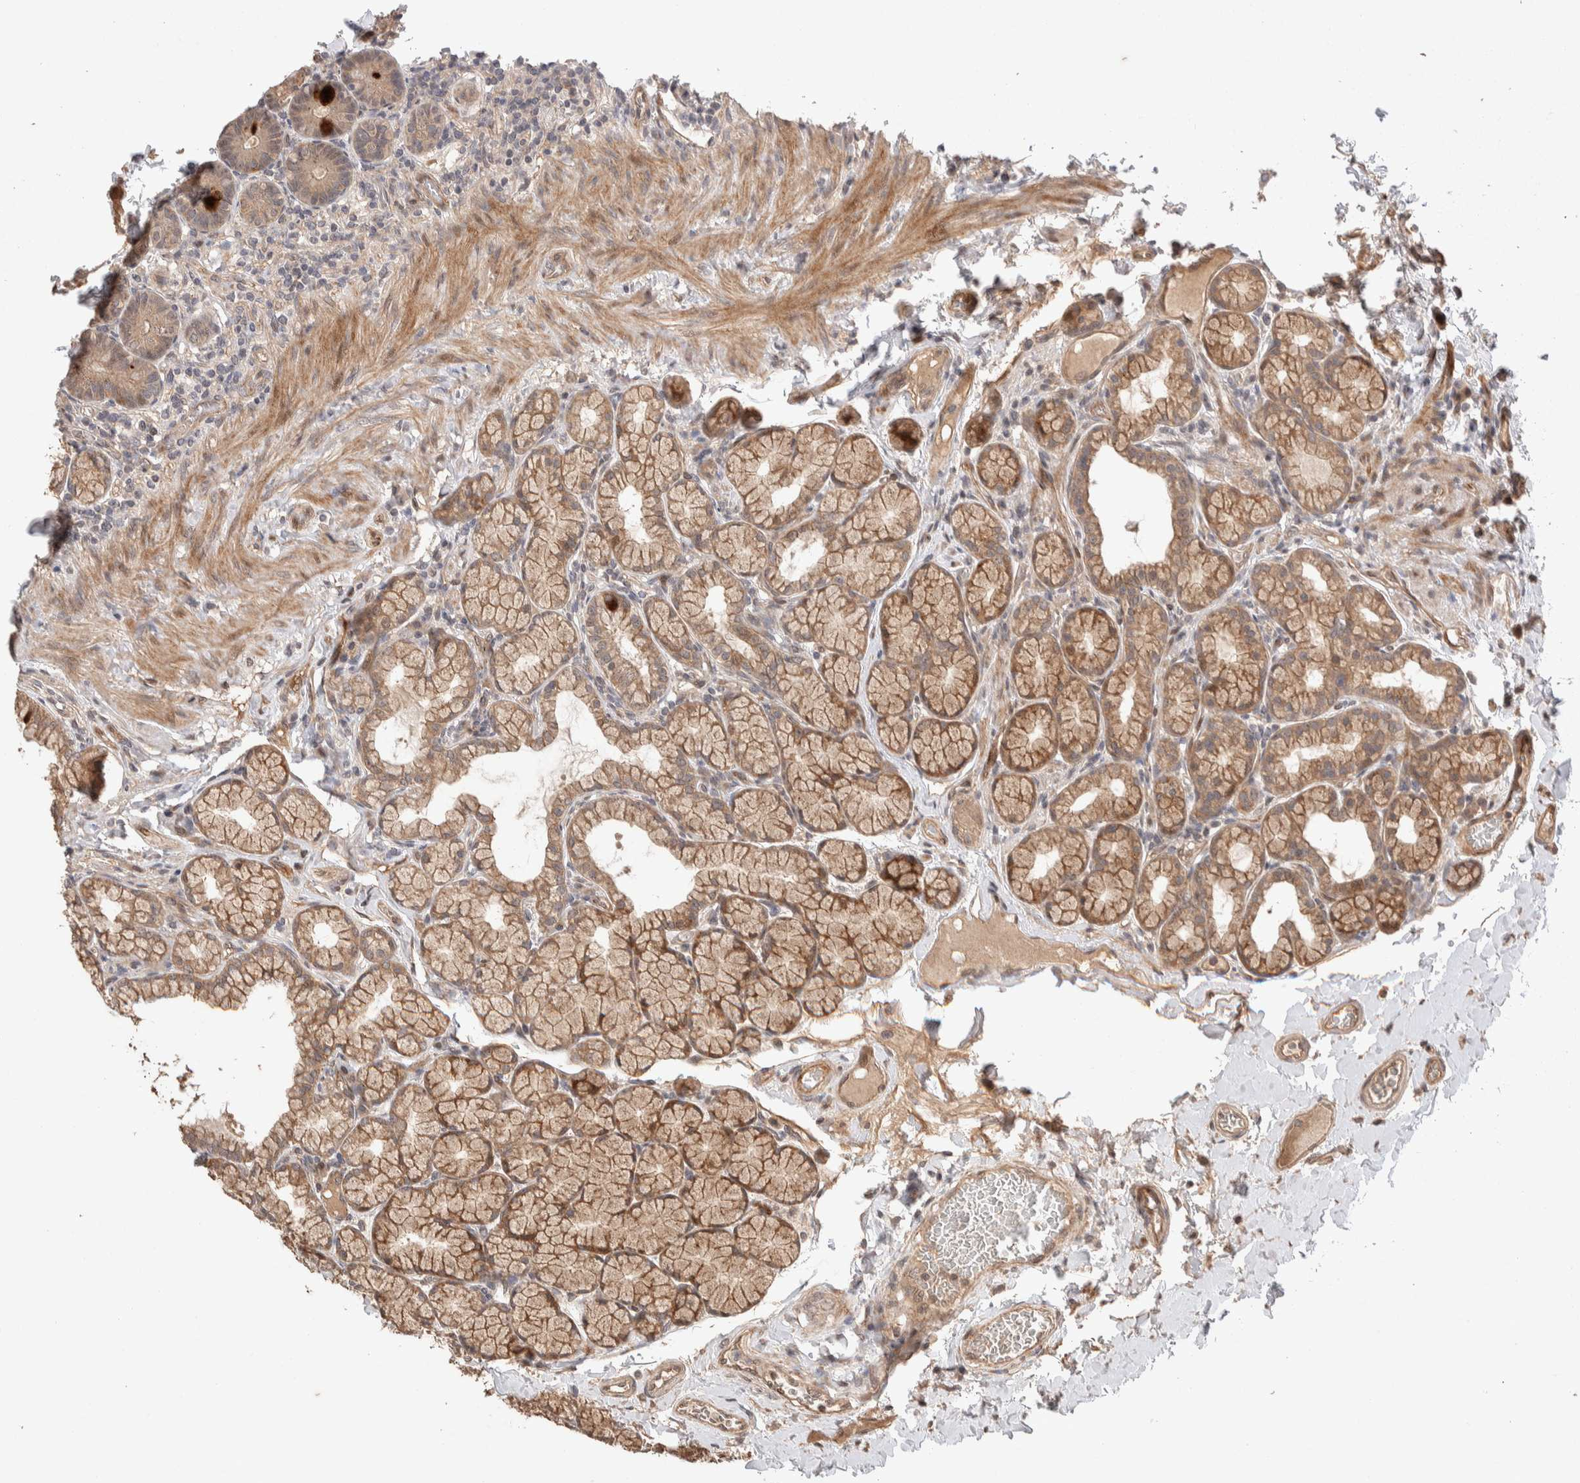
{"staining": {"intensity": "weak", "quantity": ">75%", "location": "cytoplasmic/membranous"}, "tissue": "duodenum", "cell_type": "Glandular cells", "image_type": "normal", "snomed": [{"axis": "morphology", "description": "Normal tissue, NOS"}, {"axis": "topography", "description": "Duodenum"}], "caption": "A brown stain highlights weak cytoplasmic/membranous expression of a protein in glandular cells of benign human duodenum. The protein is stained brown, and the nuclei are stained in blue (DAB (3,3'-diaminobenzidine) IHC with brightfield microscopy, high magnification).", "gene": "PRDM15", "patient": {"sex": "male", "age": 50}}